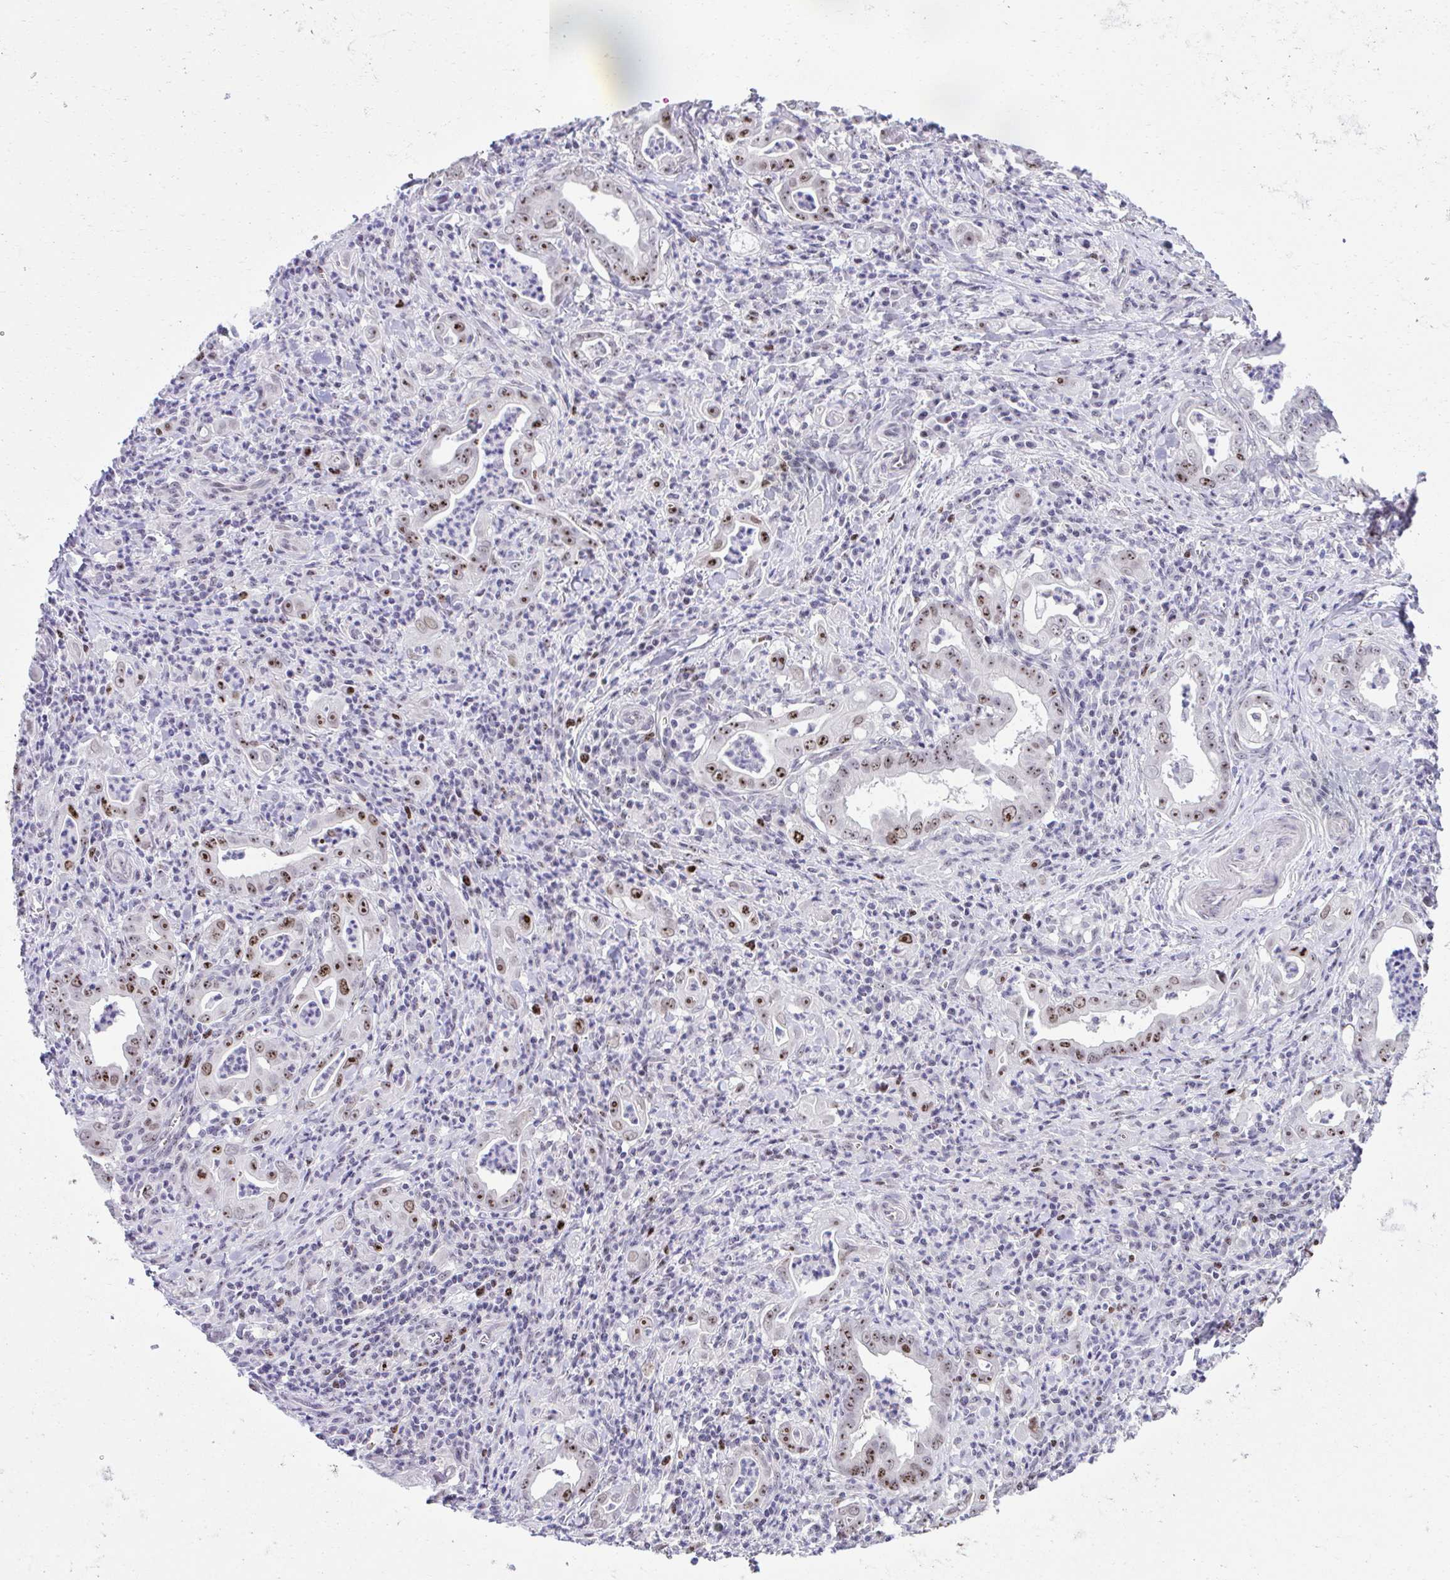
{"staining": {"intensity": "moderate", "quantity": "25%-75%", "location": "nuclear"}, "tissue": "stomach cancer", "cell_type": "Tumor cells", "image_type": "cancer", "snomed": [{"axis": "morphology", "description": "Adenocarcinoma, NOS"}, {"axis": "topography", "description": "Stomach, upper"}], "caption": "Immunohistochemistry (IHC) of stomach adenocarcinoma displays medium levels of moderate nuclear staining in about 25%-75% of tumor cells.", "gene": "CEP72", "patient": {"sex": "female", "age": 79}}